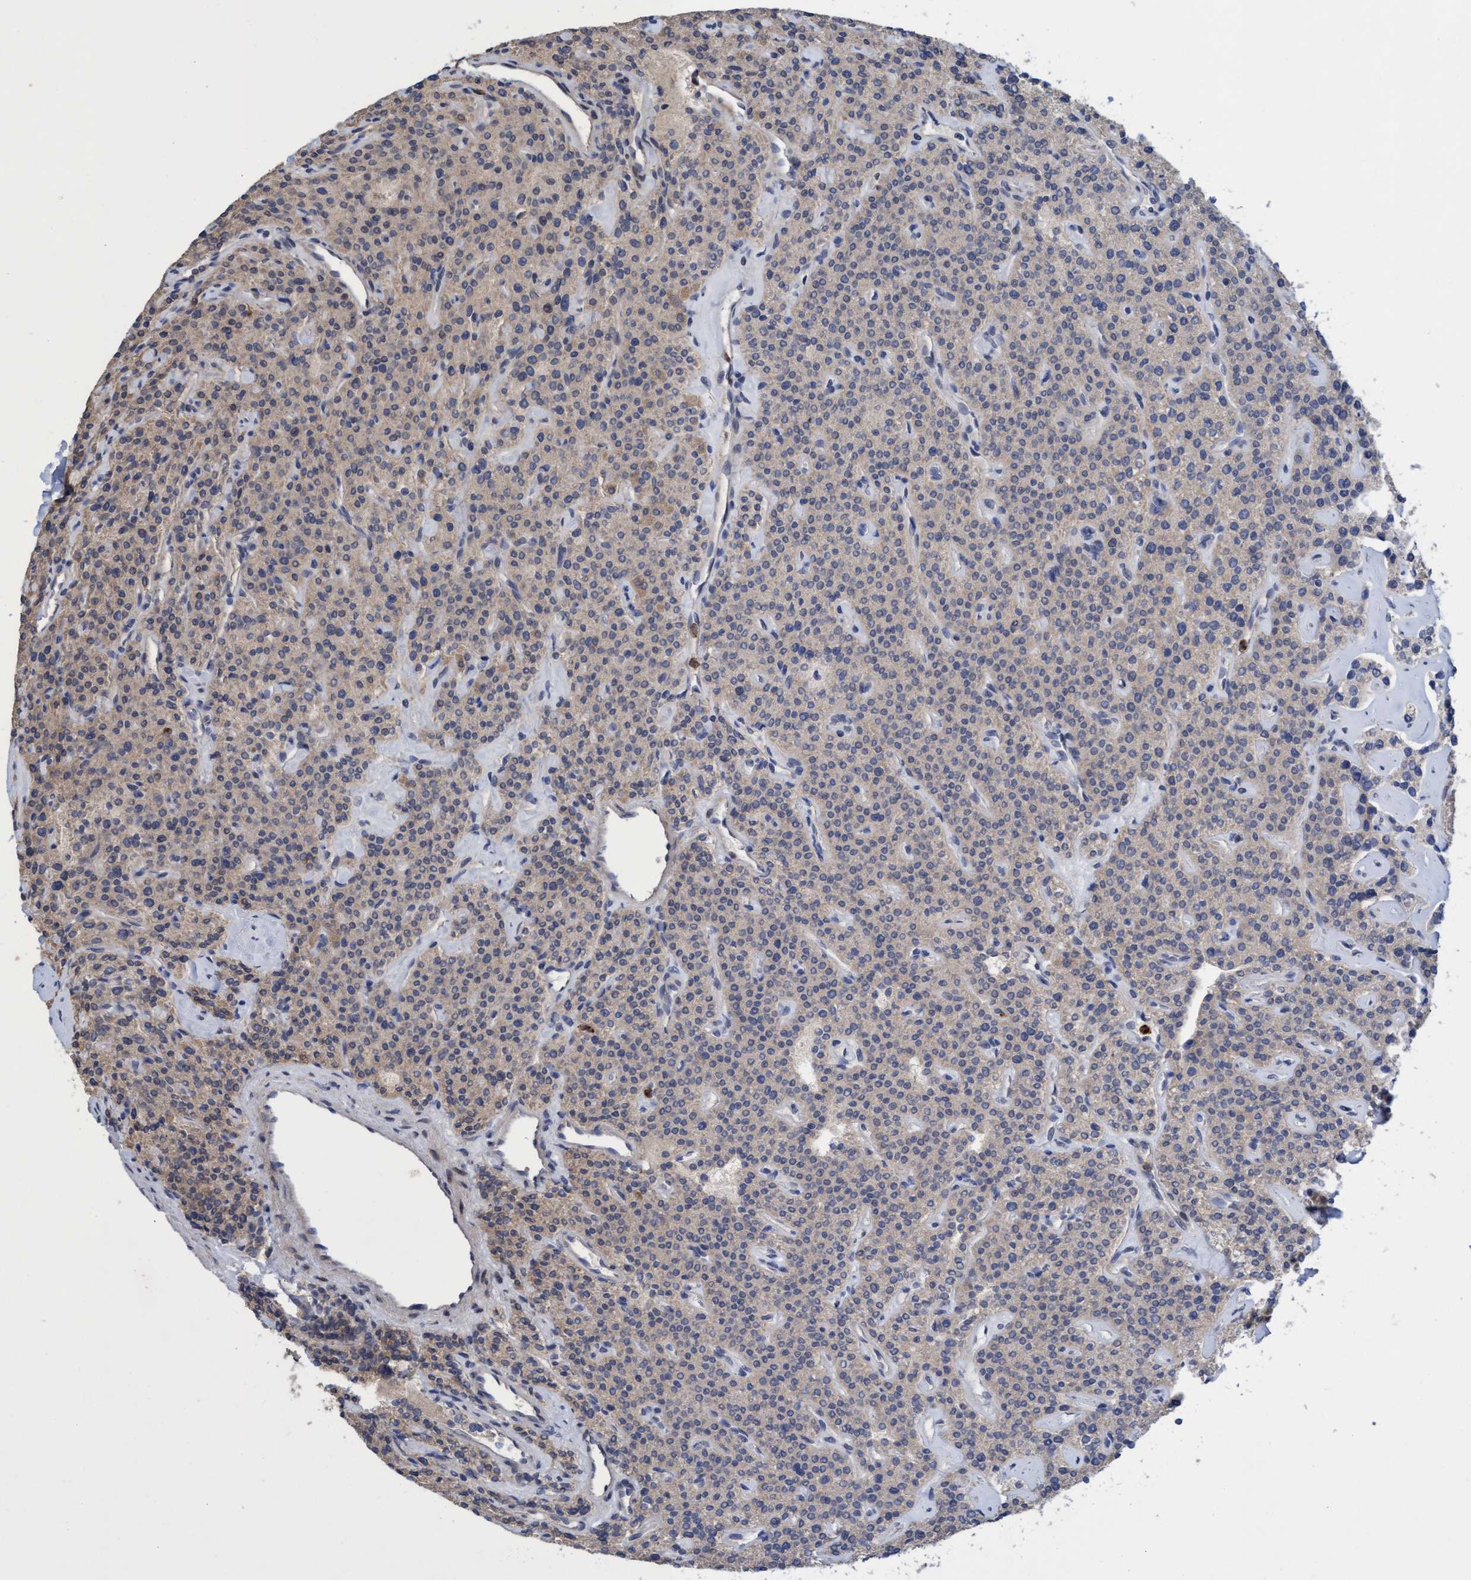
{"staining": {"intensity": "weak", "quantity": "25%-75%", "location": "cytoplasmic/membranous"}, "tissue": "parathyroid gland", "cell_type": "Glandular cells", "image_type": "normal", "snomed": [{"axis": "morphology", "description": "Normal tissue, NOS"}, {"axis": "topography", "description": "Parathyroid gland"}], "caption": "Normal parathyroid gland was stained to show a protein in brown. There is low levels of weak cytoplasmic/membranous expression in about 25%-75% of glandular cells.", "gene": "SEMA4D", "patient": {"sex": "male", "age": 46}}